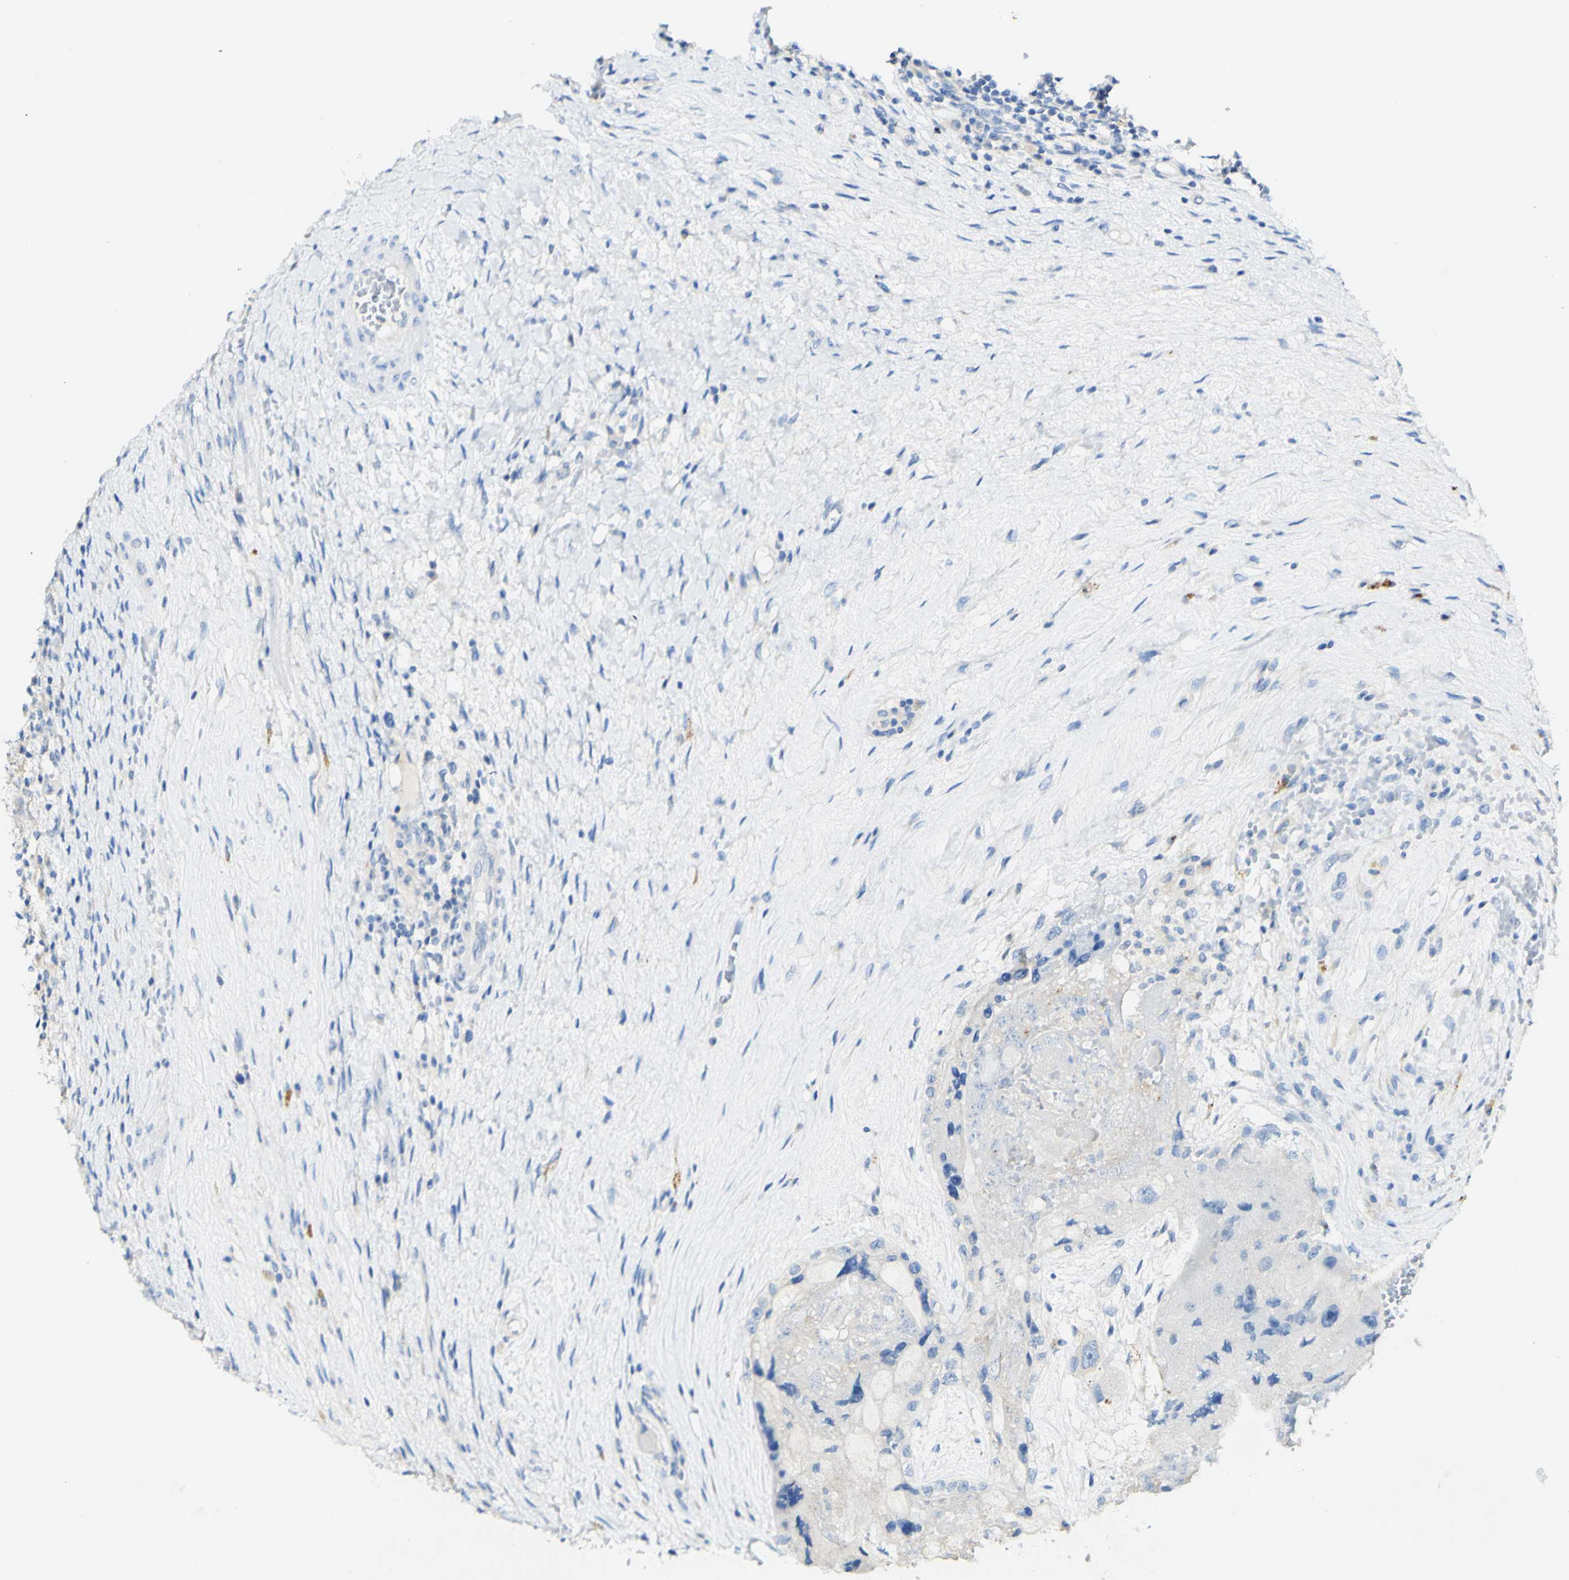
{"staining": {"intensity": "negative", "quantity": "none", "location": "none"}, "tissue": "testis cancer", "cell_type": "Tumor cells", "image_type": "cancer", "snomed": [{"axis": "morphology", "description": "Carcinoma, Embryonal, NOS"}, {"axis": "topography", "description": "Testis"}], "caption": "An immunohistochemistry micrograph of testis embryonal carcinoma is shown. There is no staining in tumor cells of testis embryonal carcinoma.", "gene": "FGF4", "patient": {"sex": "male", "age": 26}}